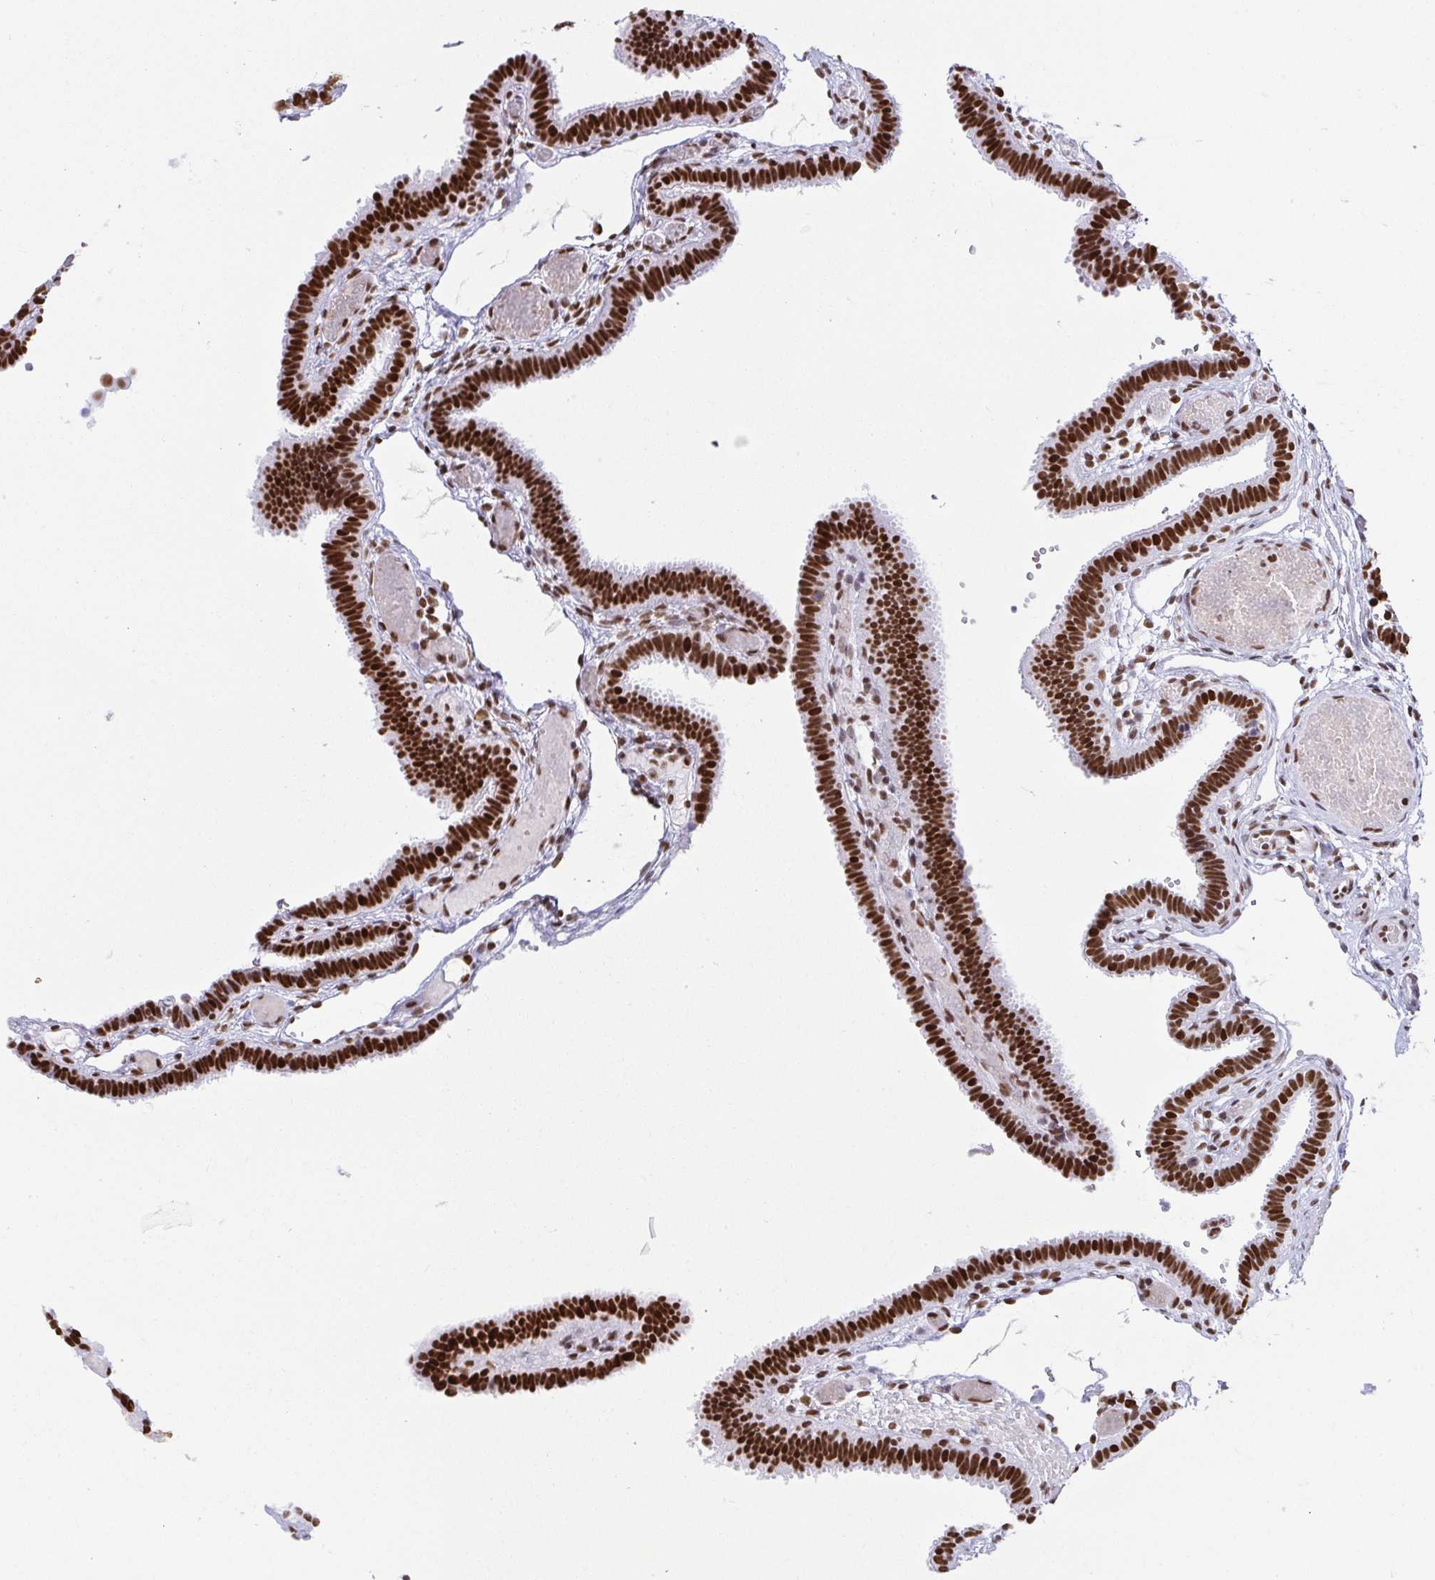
{"staining": {"intensity": "strong", "quantity": ">75%", "location": "nuclear"}, "tissue": "fallopian tube", "cell_type": "Glandular cells", "image_type": "normal", "snomed": [{"axis": "morphology", "description": "Normal tissue, NOS"}, {"axis": "topography", "description": "Fallopian tube"}], "caption": "Immunohistochemical staining of unremarkable fallopian tube reveals high levels of strong nuclear staining in approximately >75% of glandular cells. (DAB IHC, brown staining for protein, blue staining for nuclei).", "gene": "EWSR1", "patient": {"sex": "female", "age": 37}}